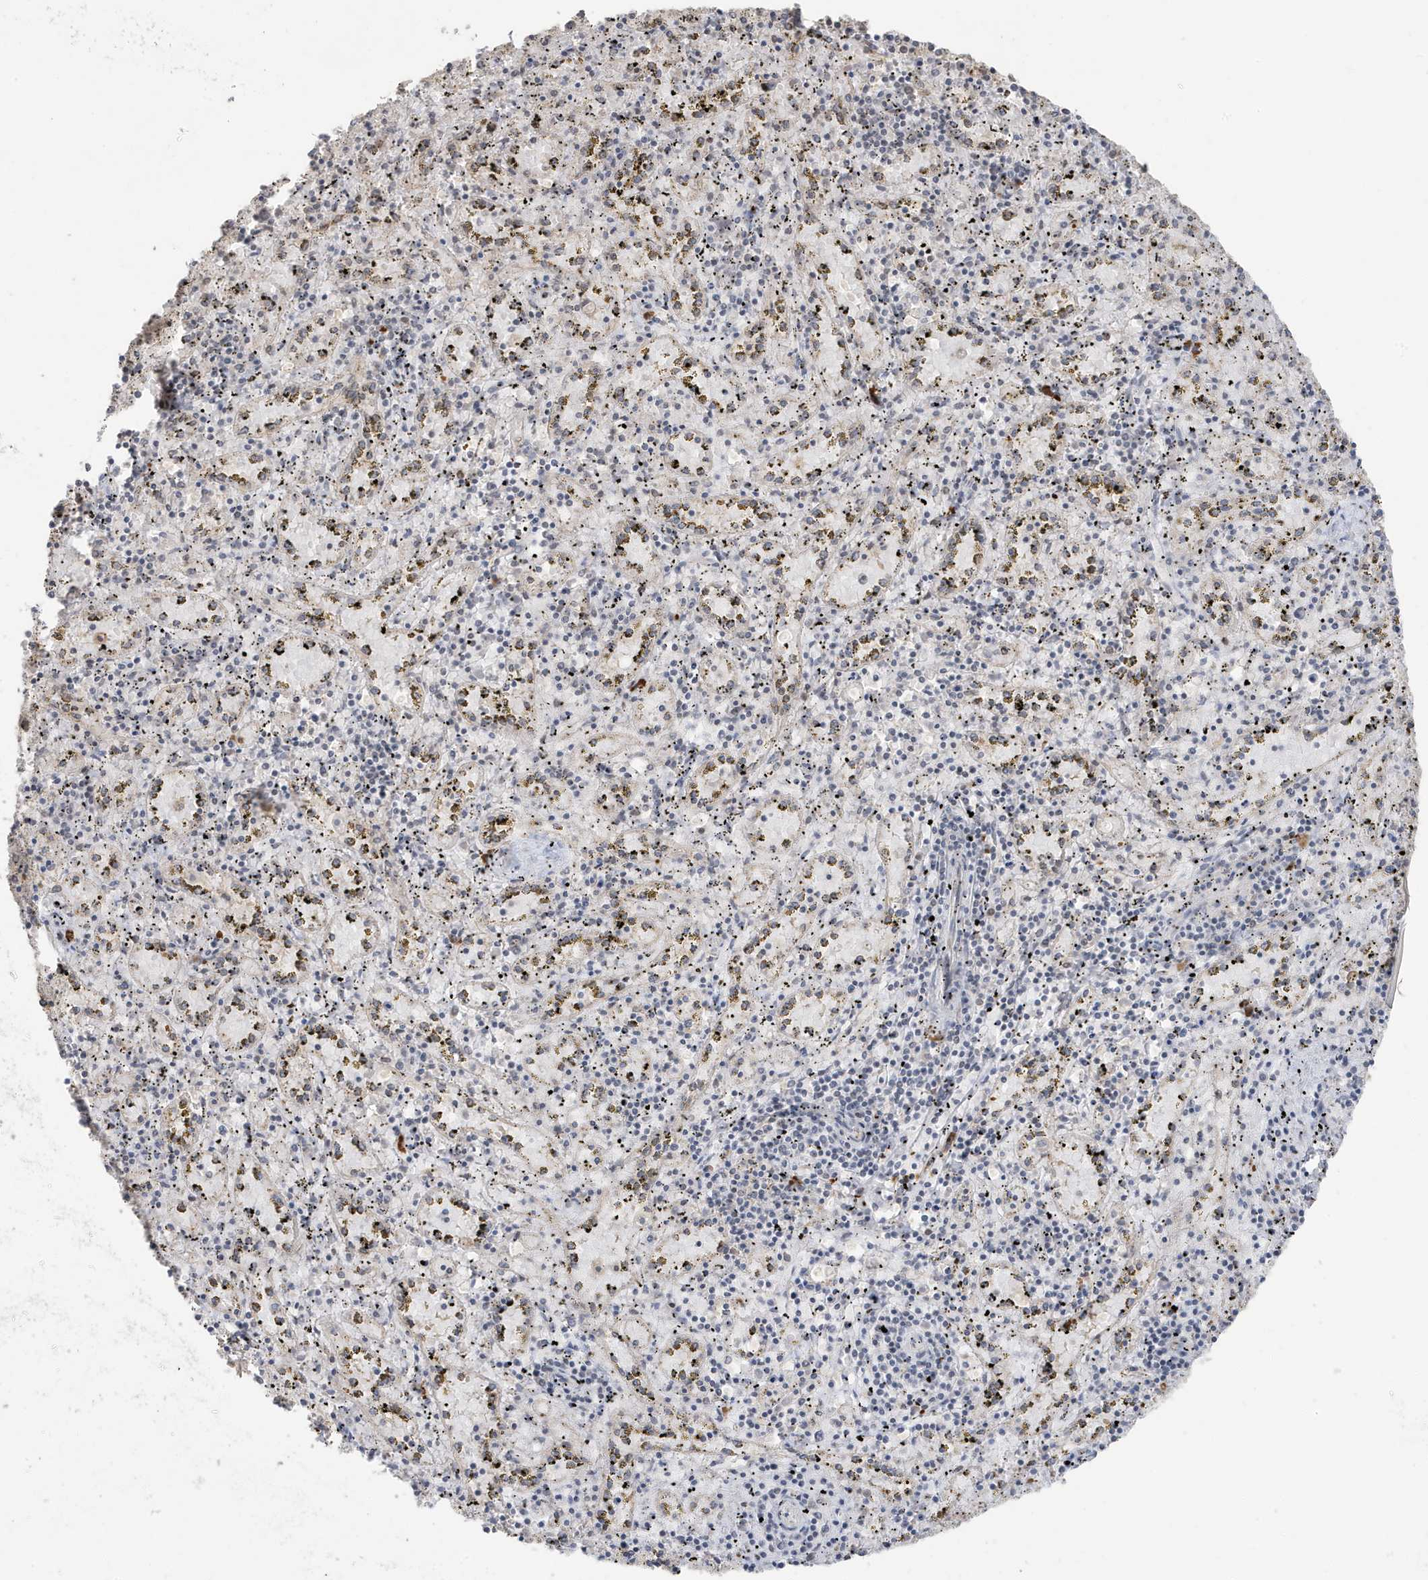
{"staining": {"intensity": "moderate", "quantity": "25%-75%", "location": "cytoplasmic/membranous"}, "tissue": "spleen", "cell_type": "Cells in red pulp", "image_type": "normal", "snomed": [{"axis": "morphology", "description": "Normal tissue, NOS"}, {"axis": "topography", "description": "Spleen"}], "caption": "Immunohistochemical staining of unremarkable spleen reveals medium levels of moderate cytoplasmic/membranous staining in about 25%-75% of cells in red pulp.", "gene": "RER1", "patient": {"sex": "male", "age": 11}}